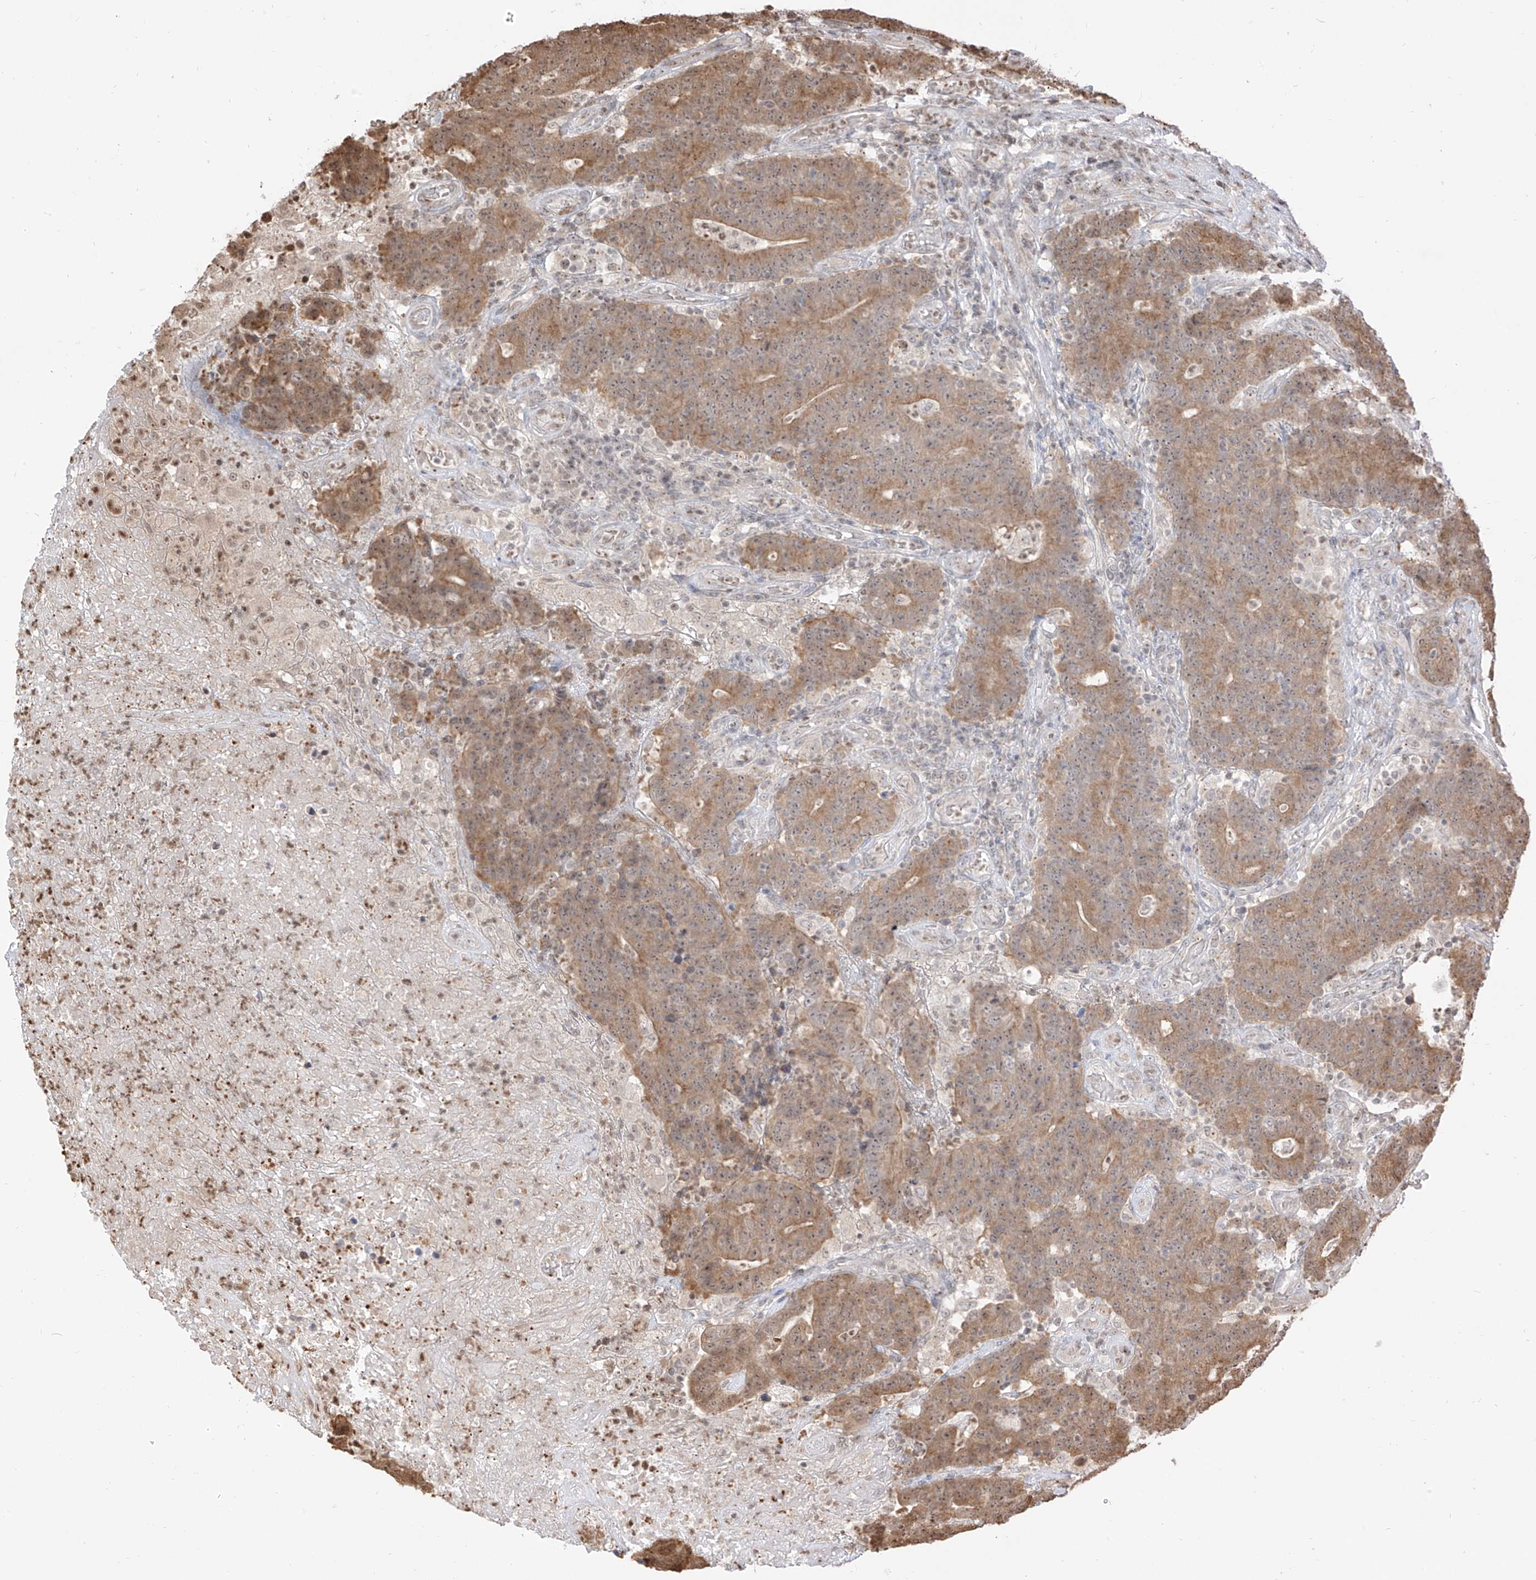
{"staining": {"intensity": "moderate", "quantity": ">75%", "location": "cytoplasmic/membranous"}, "tissue": "colorectal cancer", "cell_type": "Tumor cells", "image_type": "cancer", "snomed": [{"axis": "morphology", "description": "Normal tissue, NOS"}, {"axis": "morphology", "description": "Adenocarcinoma, NOS"}, {"axis": "topography", "description": "Colon"}], "caption": "This is a micrograph of immunohistochemistry (IHC) staining of colorectal adenocarcinoma, which shows moderate staining in the cytoplasmic/membranous of tumor cells.", "gene": "VMP1", "patient": {"sex": "female", "age": 75}}